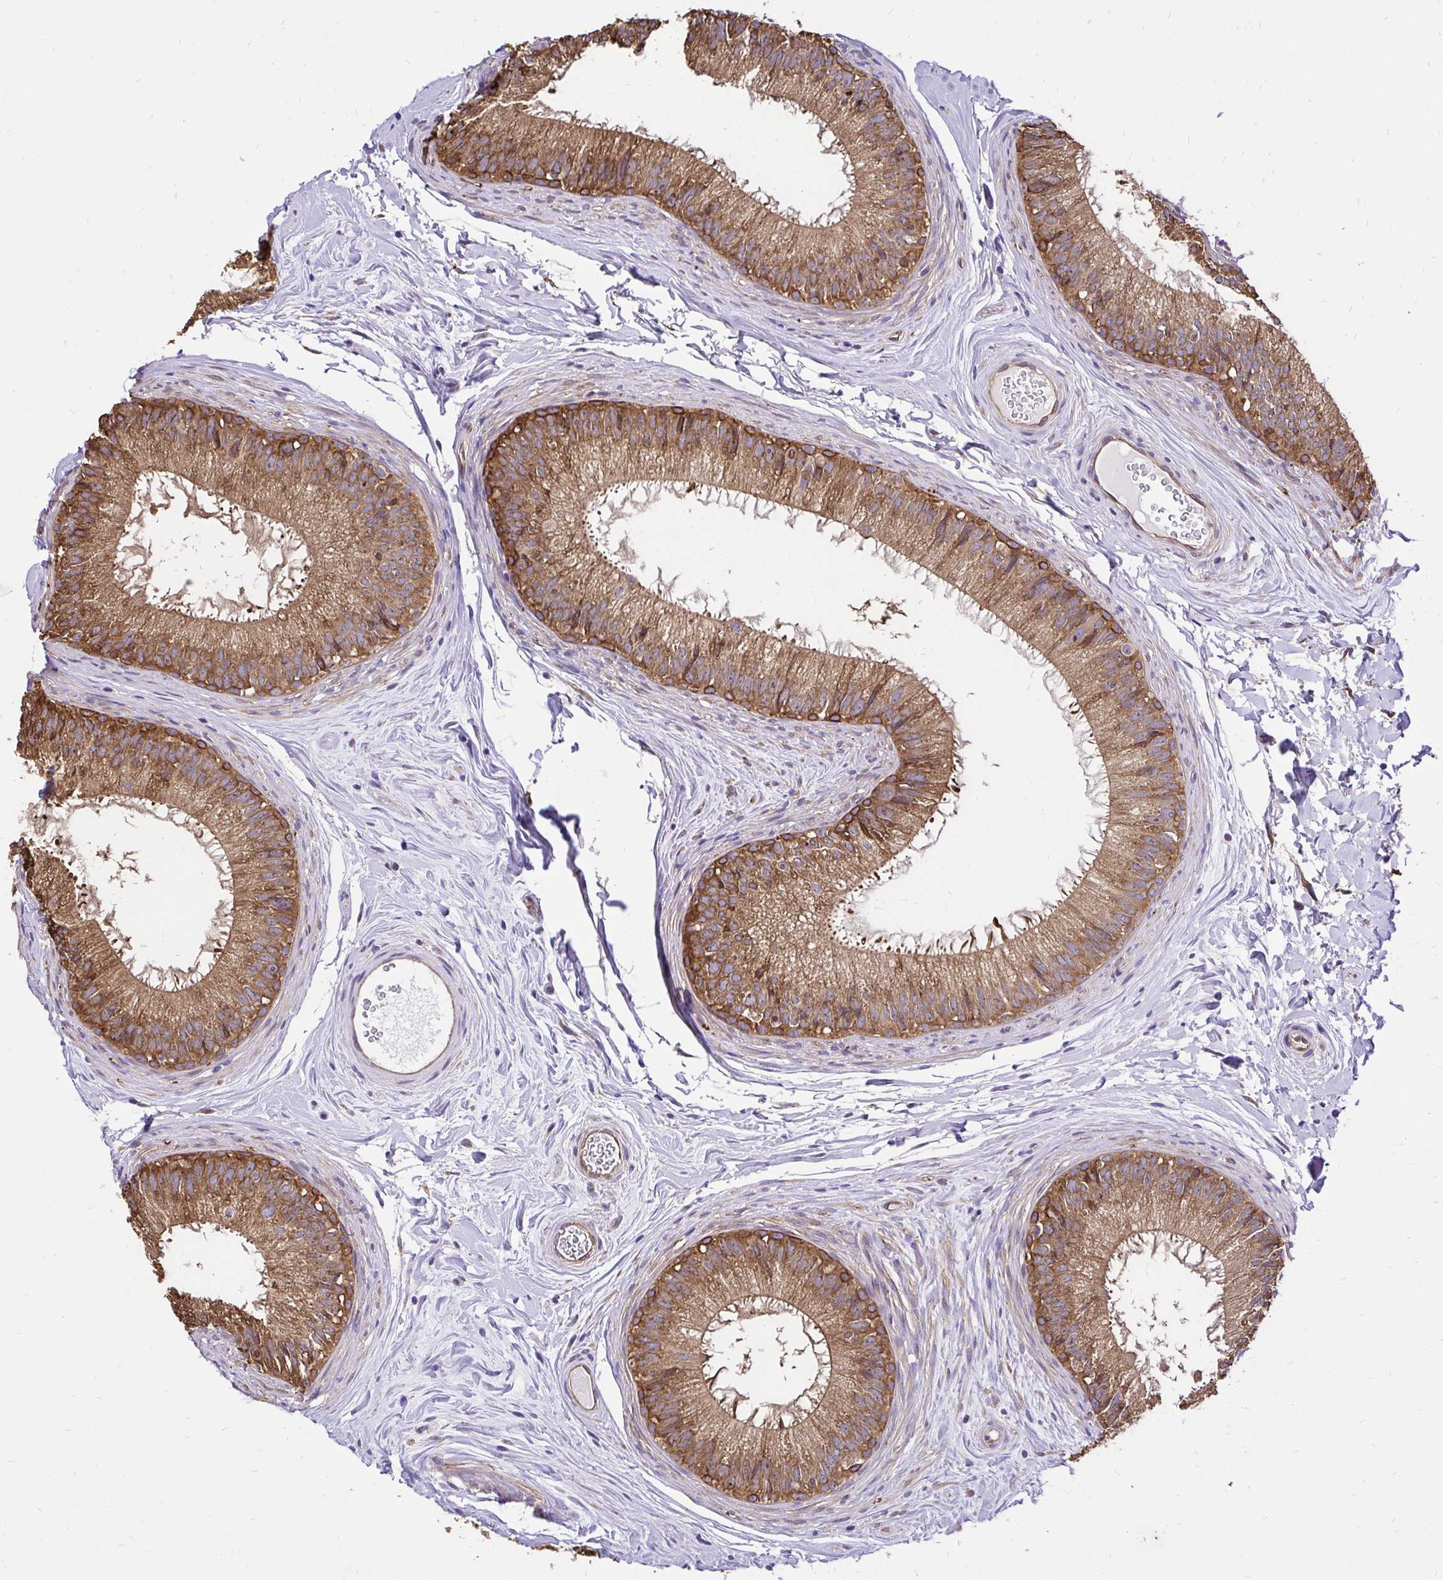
{"staining": {"intensity": "moderate", "quantity": "25%-75%", "location": "cytoplasmic/membranous"}, "tissue": "epididymis", "cell_type": "Glandular cells", "image_type": "normal", "snomed": [{"axis": "morphology", "description": "Normal tissue, NOS"}, {"axis": "topography", "description": "Epididymis"}], "caption": "A medium amount of moderate cytoplasmic/membranous positivity is seen in about 25%-75% of glandular cells in benign epididymis.", "gene": "CCDC122", "patient": {"sex": "male", "age": 44}}